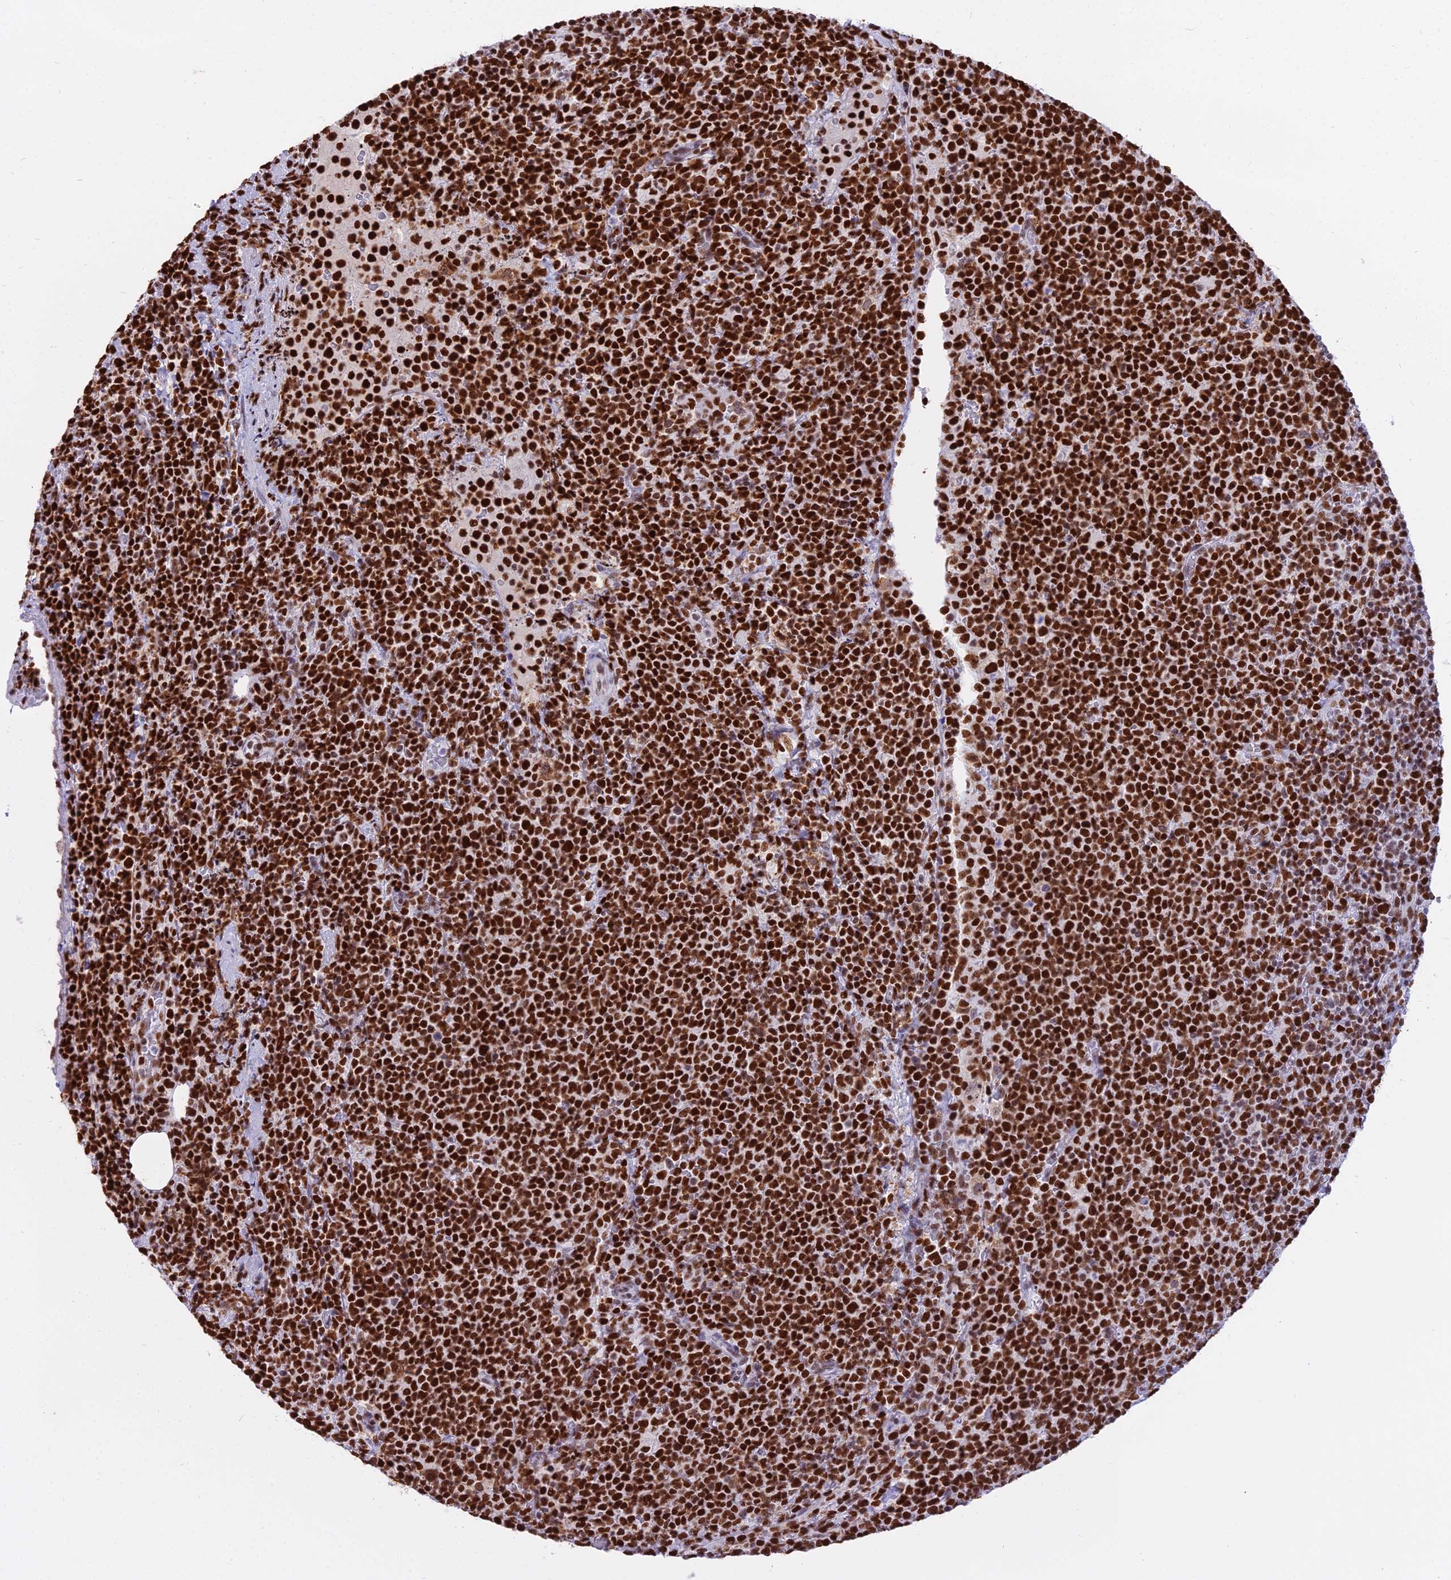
{"staining": {"intensity": "strong", "quantity": ">75%", "location": "nuclear"}, "tissue": "lymphoma", "cell_type": "Tumor cells", "image_type": "cancer", "snomed": [{"axis": "morphology", "description": "Malignant lymphoma, non-Hodgkin's type, High grade"}, {"axis": "topography", "description": "Lymph node"}], "caption": "Strong nuclear staining for a protein is appreciated in approximately >75% of tumor cells of lymphoma using immunohistochemistry (IHC).", "gene": "PARP1", "patient": {"sex": "male", "age": 61}}